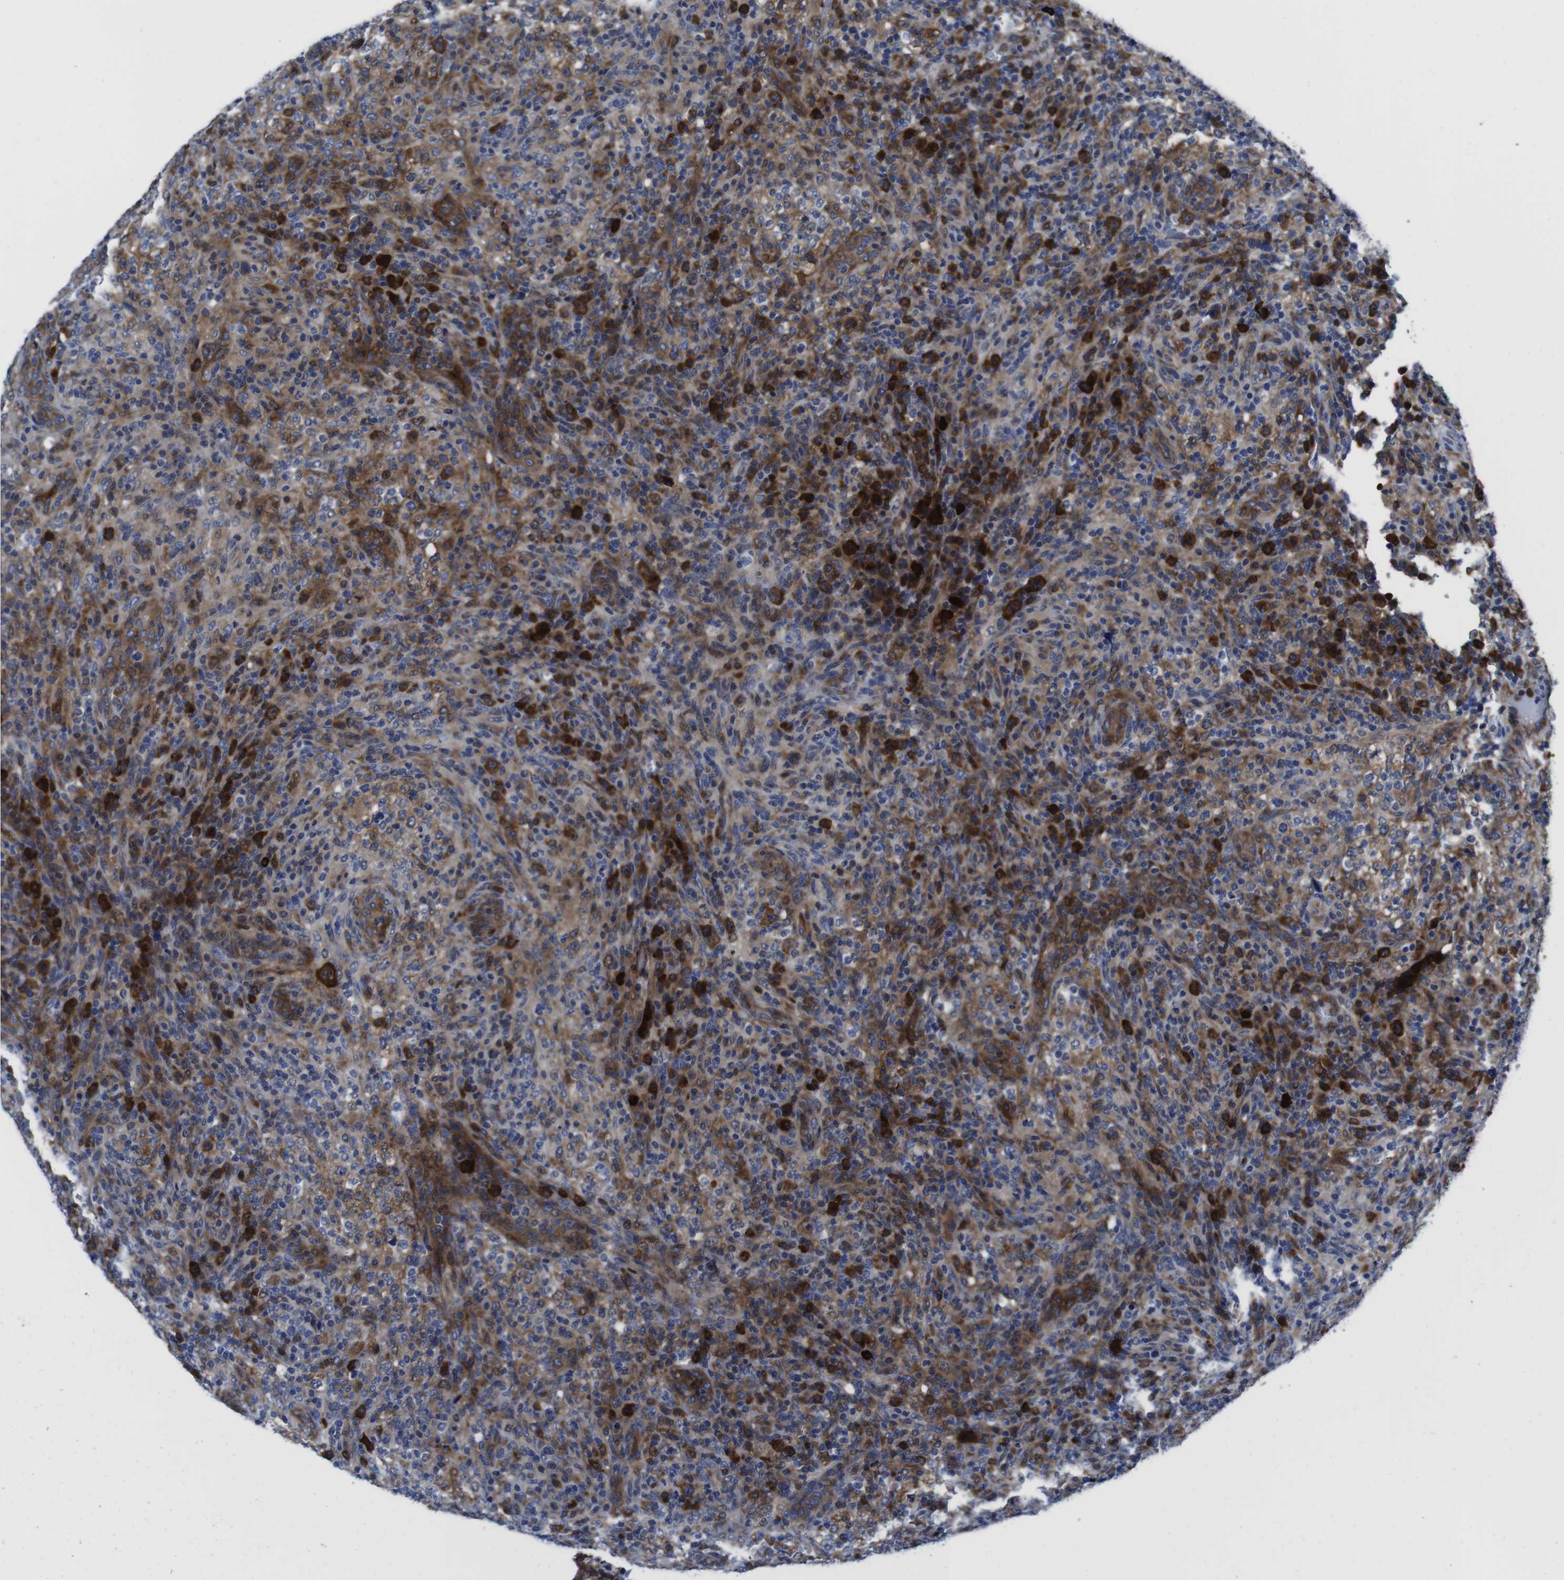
{"staining": {"intensity": "strong", "quantity": "25%-75%", "location": "cytoplasmic/membranous"}, "tissue": "lymphoma", "cell_type": "Tumor cells", "image_type": "cancer", "snomed": [{"axis": "morphology", "description": "Malignant lymphoma, non-Hodgkin's type, High grade"}, {"axis": "topography", "description": "Lymph node"}], "caption": "Human lymphoma stained with a brown dye displays strong cytoplasmic/membranous positive staining in about 25%-75% of tumor cells.", "gene": "EIF4A1", "patient": {"sex": "female", "age": 76}}